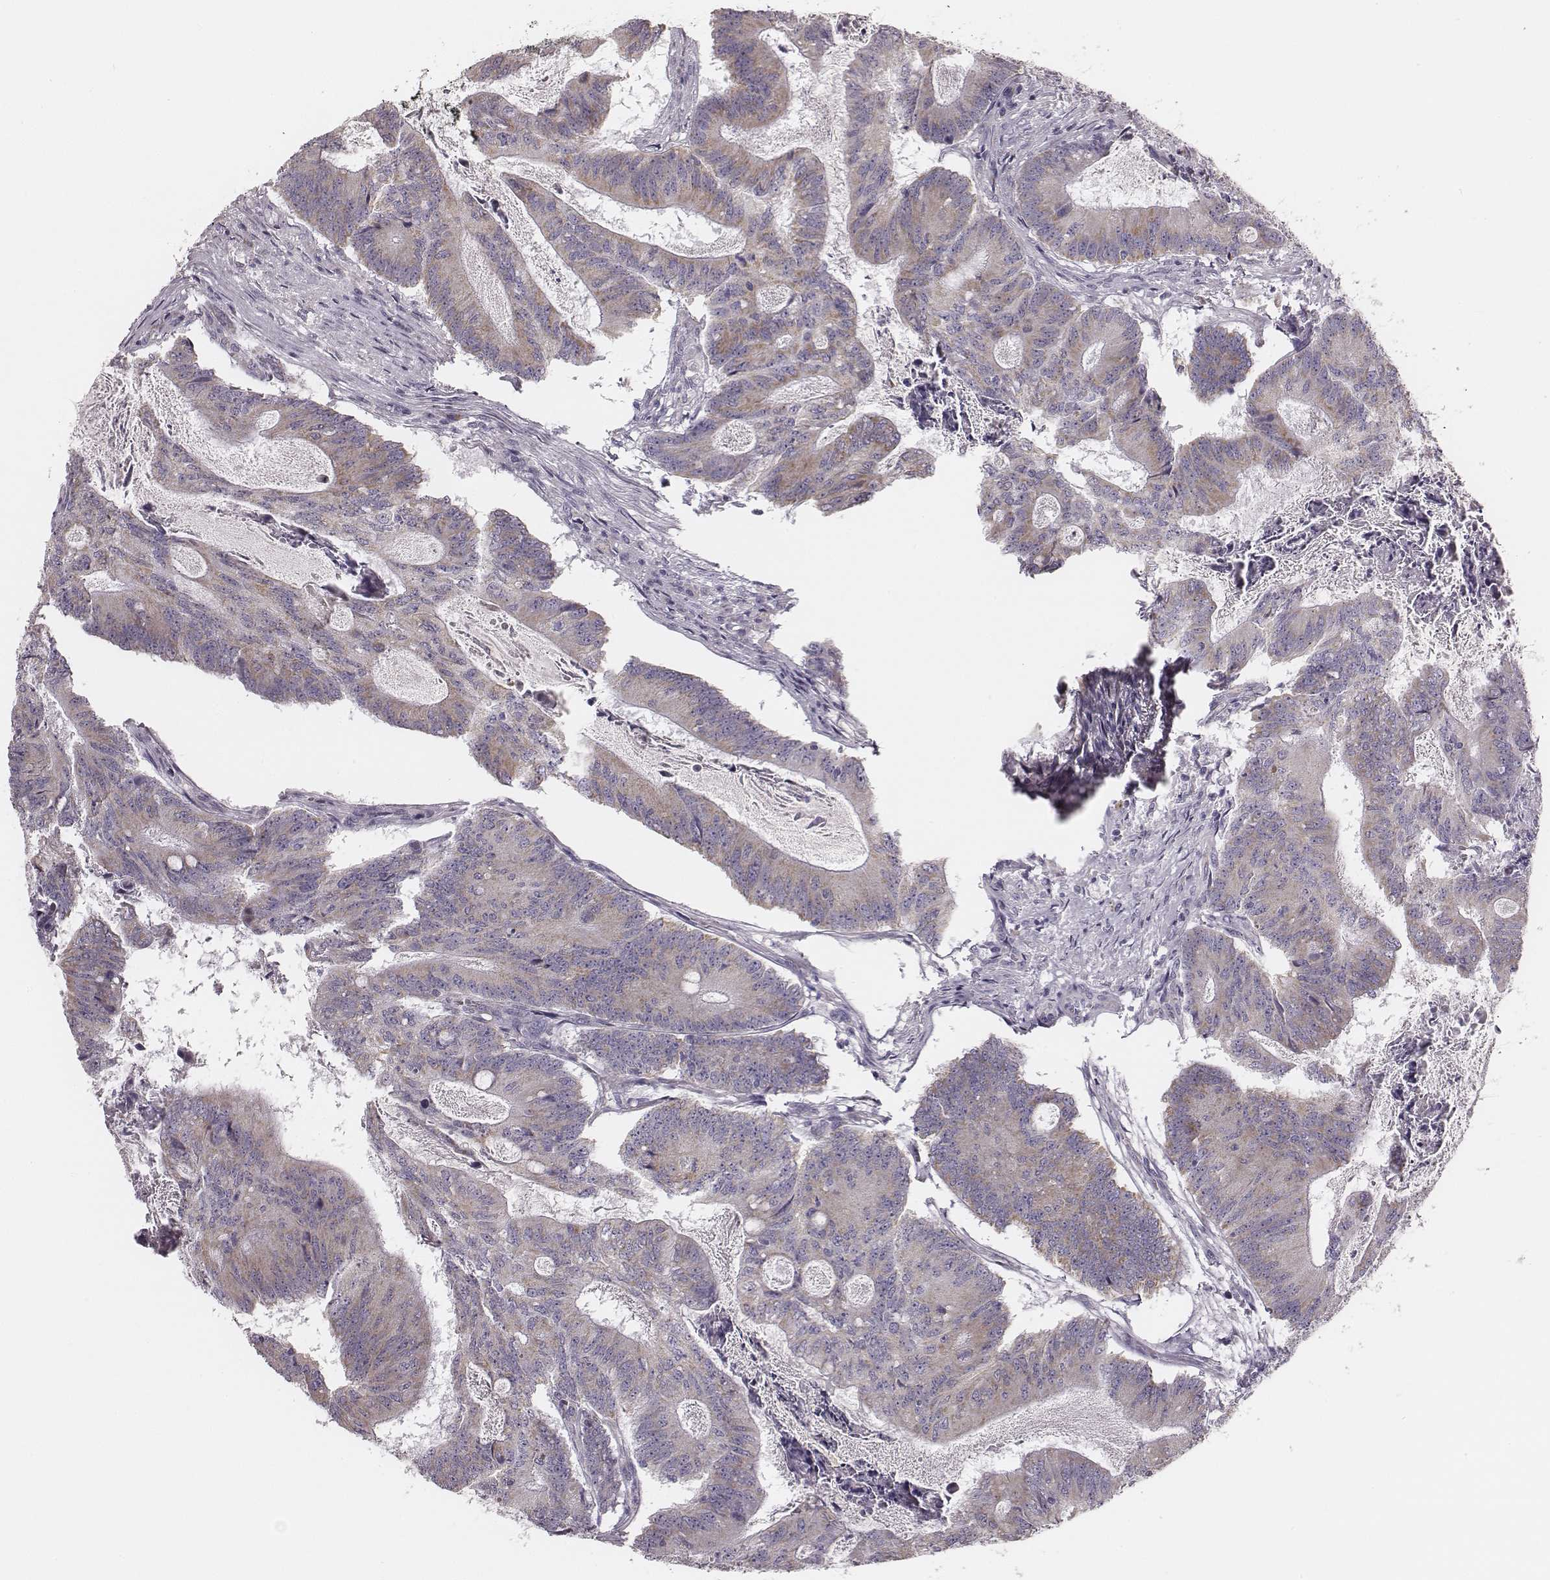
{"staining": {"intensity": "weak", "quantity": "25%-75%", "location": "cytoplasmic/membranous"}, "tissue": "colorectal cancer", "cell_type": "Tumor cells", "image_type": "cancer", "snomed": [{"axis": "morphology", "description": "Adenocarcinoma, NOS"}, {"axis": "topography", "description": "Colon"}], "caption": "About 25%-75% of tumor cells in human adenocarcinoma (colorectal) demonstrate weak cytoplasmic/membranous protein positivity as visualized by brown immunohistochemical staining.", "gene": "UBL4B", "patient": {"sex": "female", "age": 70}}